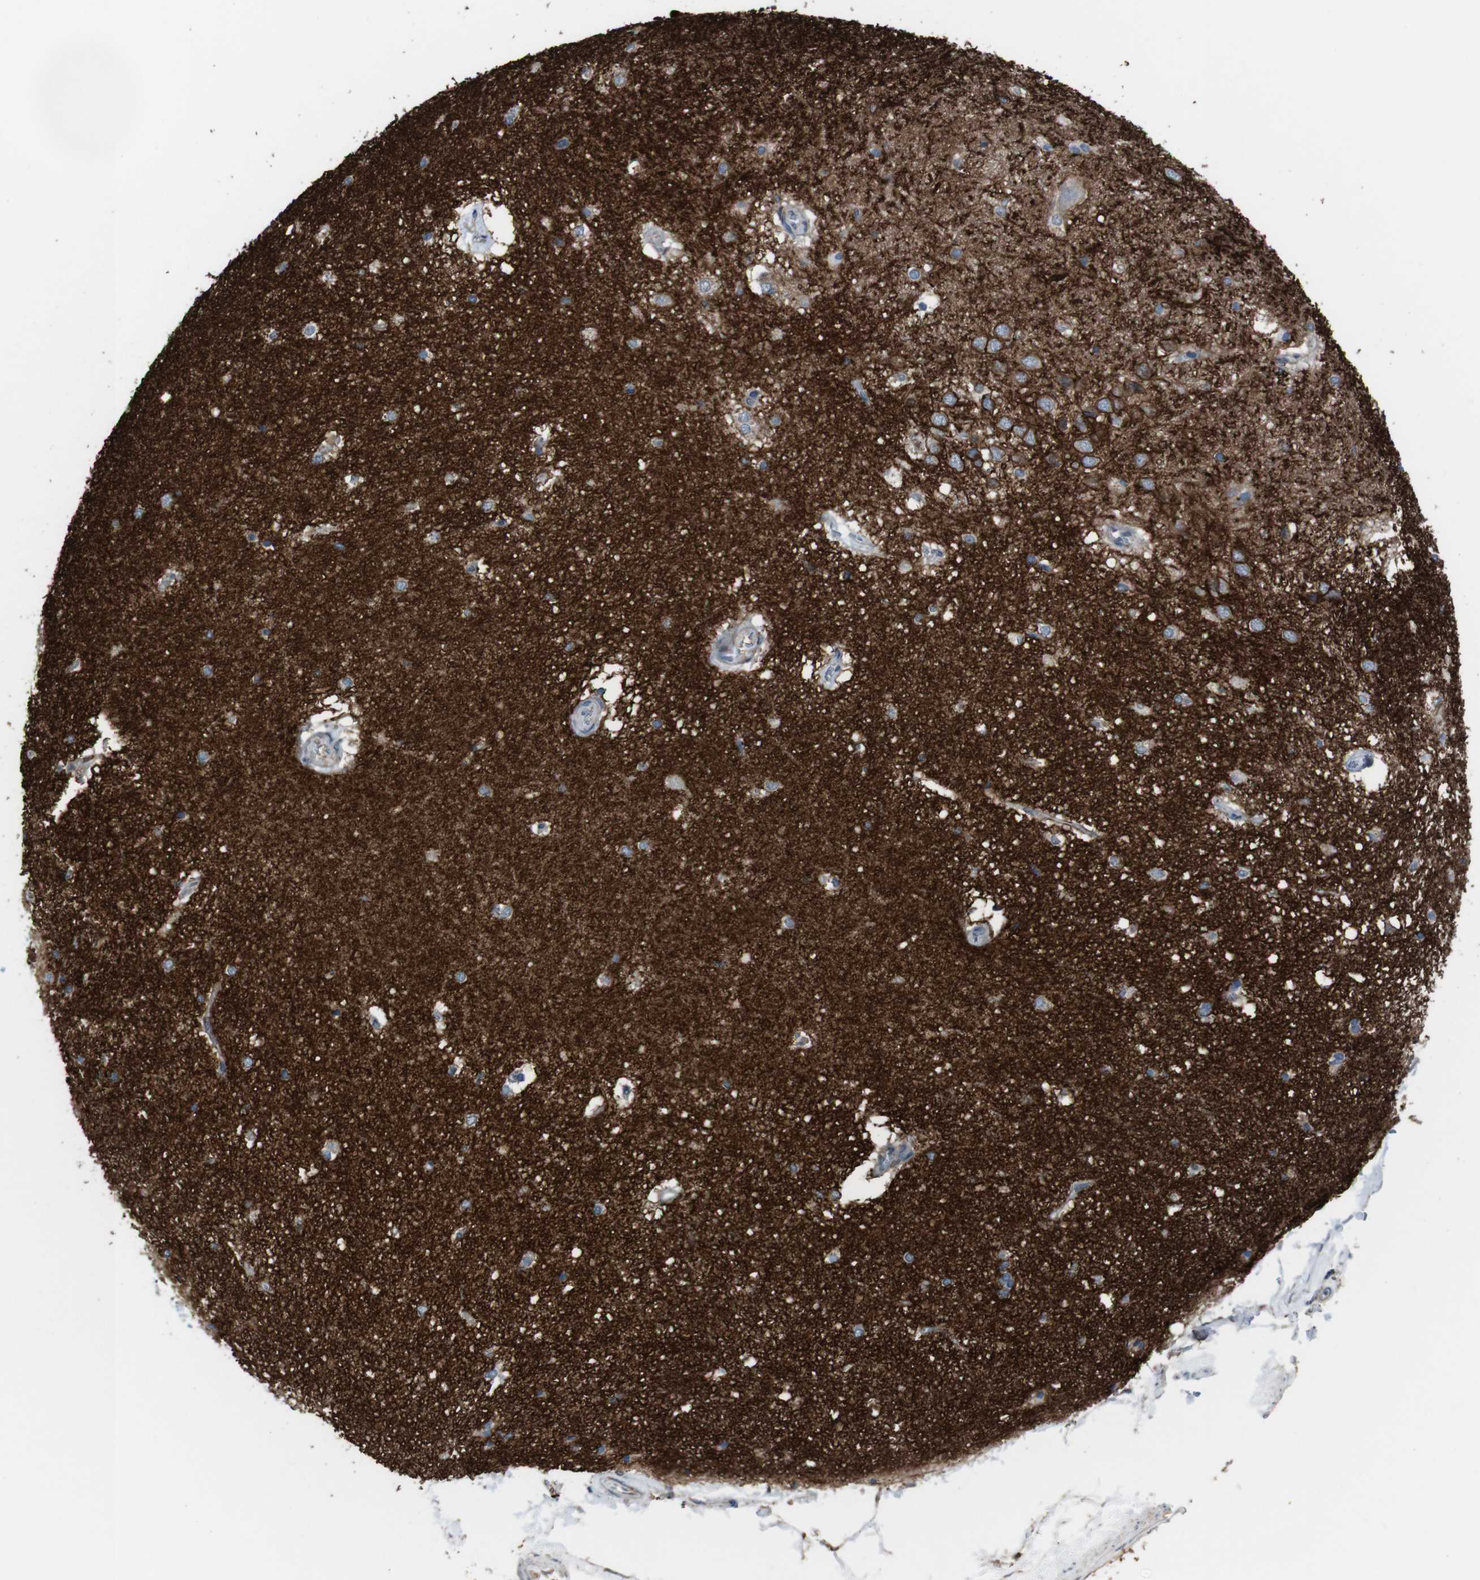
{"staining": {"intensity": "negative", "quantity": "none", "location": "none"}, "tissue": "hippocampus", "cell_type": "Glial cells", "image_type": "normal", "snomed": [{"axis": "morphology", "description": "Normal tissue, NOS"}, {"axis": "topography", "description": "Hippocampus"}], "caption": "This is a photomicrograph of immunohistochemistry staining of benign hippocampus, which shows no staining in glial cells.", "gene": "ATP2B1", "patient": {"sex": "female", "age": 19}}